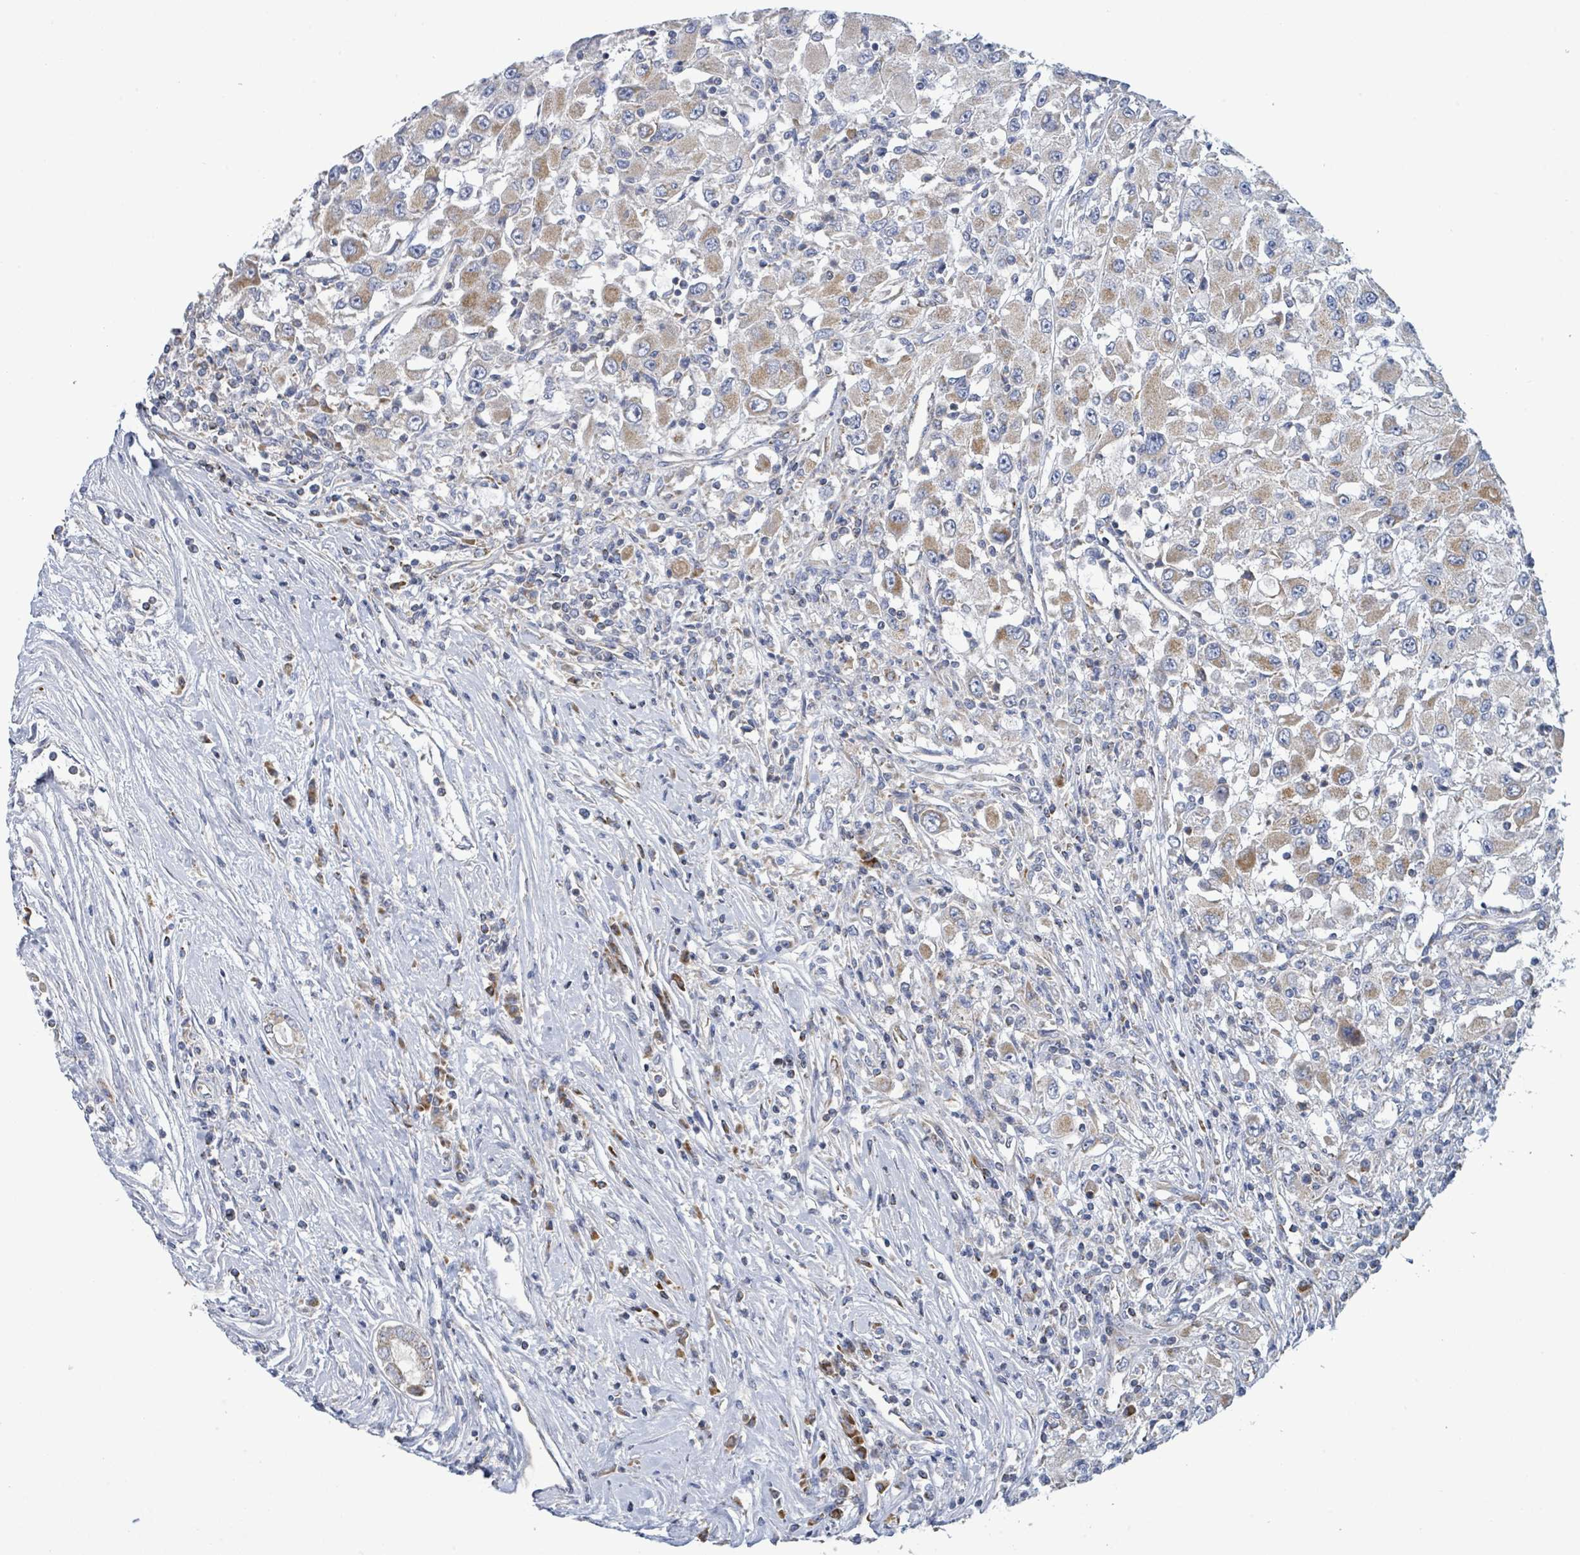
{"staining": {"intensity": "moderate", "quantity": "25%-75%", "location": "cytoplasmic/membranous"}, "tissue": "renal cancer", "cell_type": "Tumor cells", "image_type": "cancer", "snomed": [{"axis": "morphology", "description": "Adenocarcinoma, NOS"}, {"axis": "topography", "description": "Kidney"}], "caption": "Tumor cells display moderate cytoplasmic/membranous positivity in about 25%-75% of cells in adenocarcinoma (renal). The protein of interest is stained brown, and the nuclei are stained in blue (DAB IHC with brightfield microscopy, high magnification).", "gene": "SUCLG2", "patient": {"sex": "female", "age": 67}}